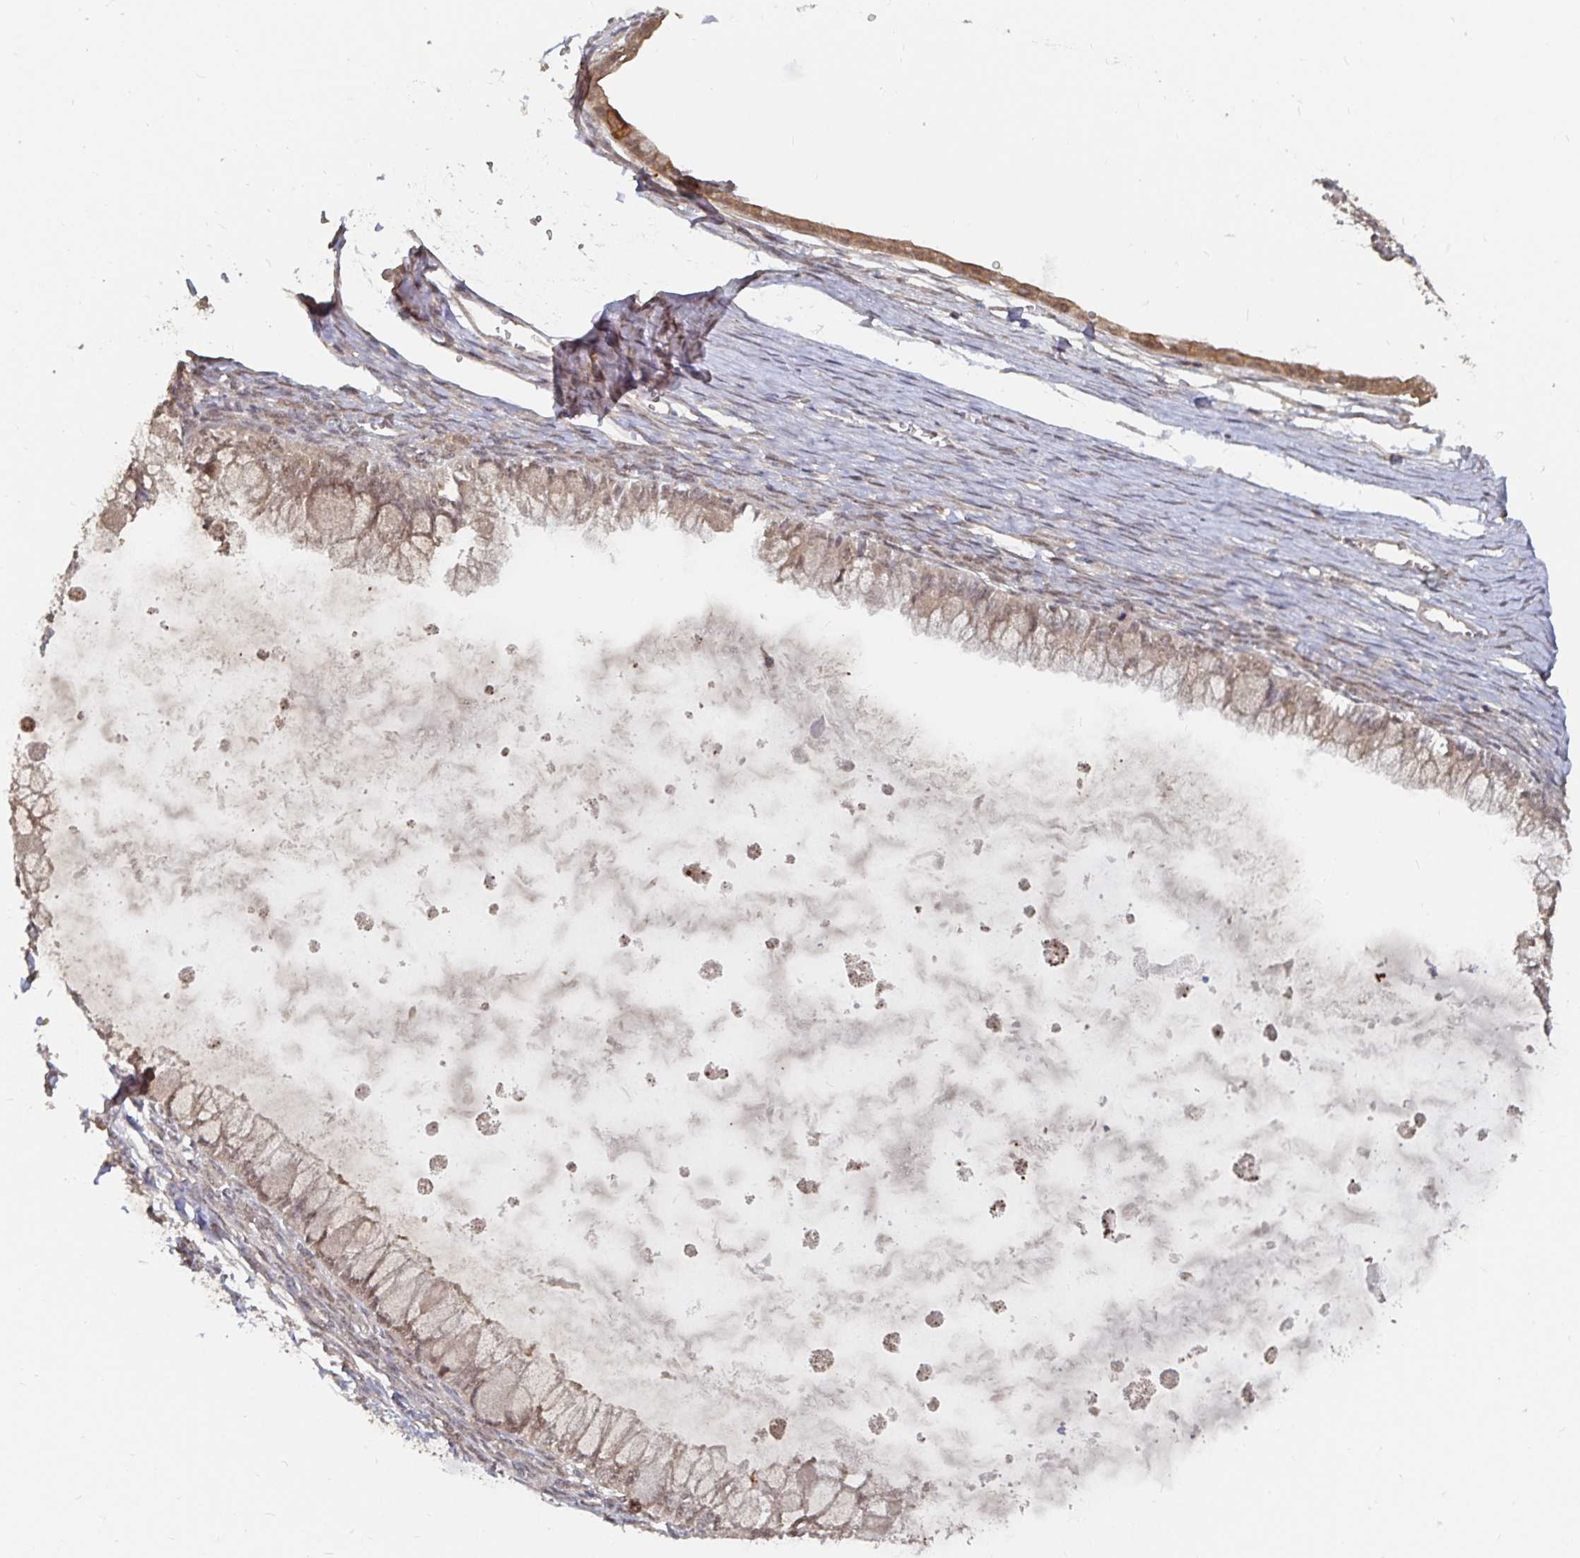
{"staining": {"intensity": "weak", "quantity": ">75%", "location": "cytoplasmic/membranous,nuclear"}, "tissue": "ovarian cancer", "cell_type": "Tumor cells", "image_type": "cancer", "snomed": [{"axis": "morphology", "description": "Cystadenocarcinoma, mucinous, NOS"}, {"axis": "topography", "description": "Ovary"}], "caption": "Immunohistochemical staining of ovarian mucinous cystadenocarcinoma exhibits weak cytoplasmic/membranous and nuclear protein expression in about >75% of tumor cells.", "gene": "LRP5", "patient": {"sex": "female", "age": 34}}